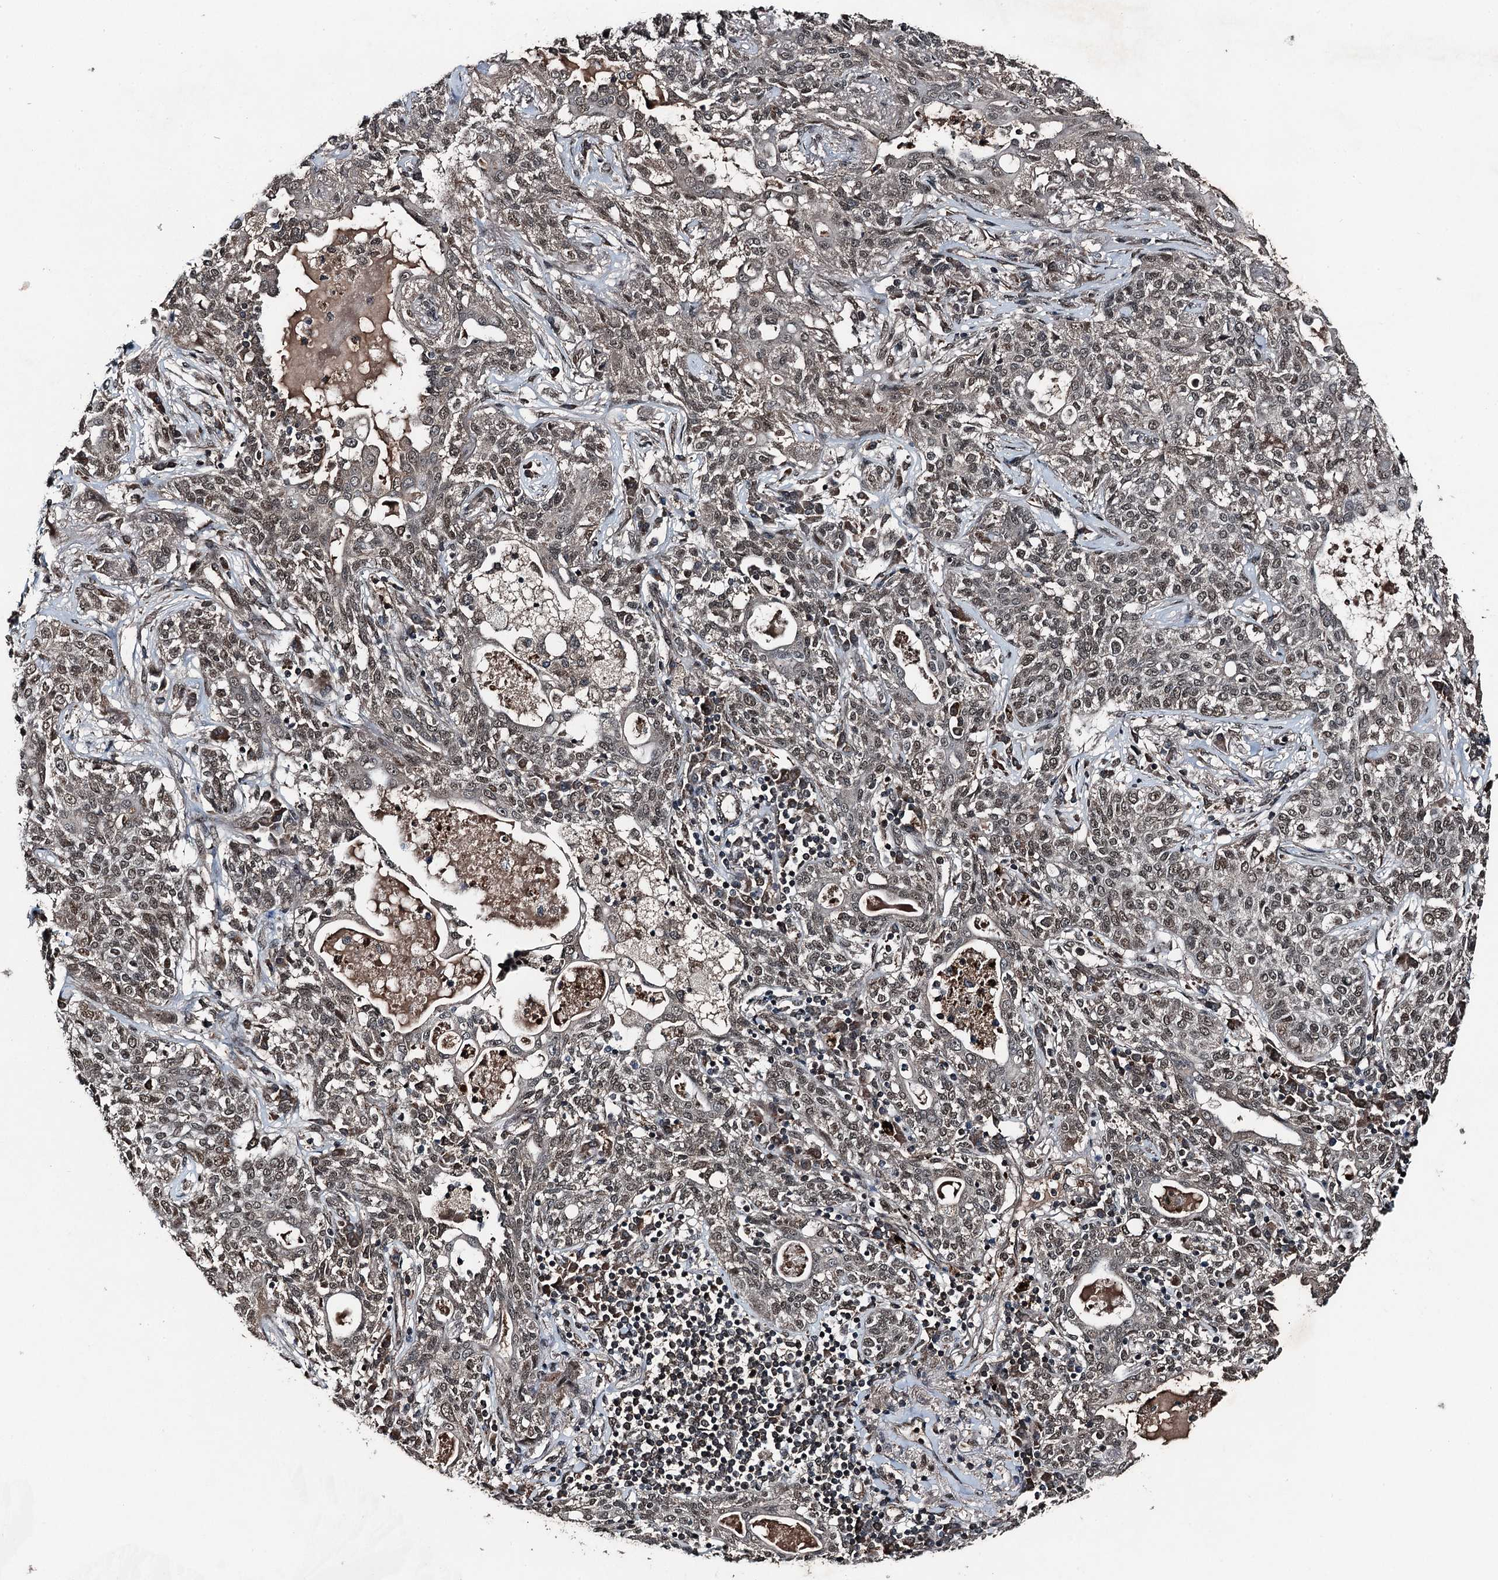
{"staining": {"intensity": "weak", "quantity": ">75%", "location": "nuclear"}, "tissue": "lung cancer", "cell_type": "Tumor cells", "image_type": "cancer", "snomed": [{"axis": "morphology", "description": "Squamous cell carcinoma, NOS"}, {"axis": "topography", "description": "Lung"}], "caption": "Tumor cells demonstrate low levels of weak nuclear positivity in approximately >75% of cells in squamous cell carcinoma (lung).", "gene": "UBXN6", "patient": {"sex": "female", "age": 70}}